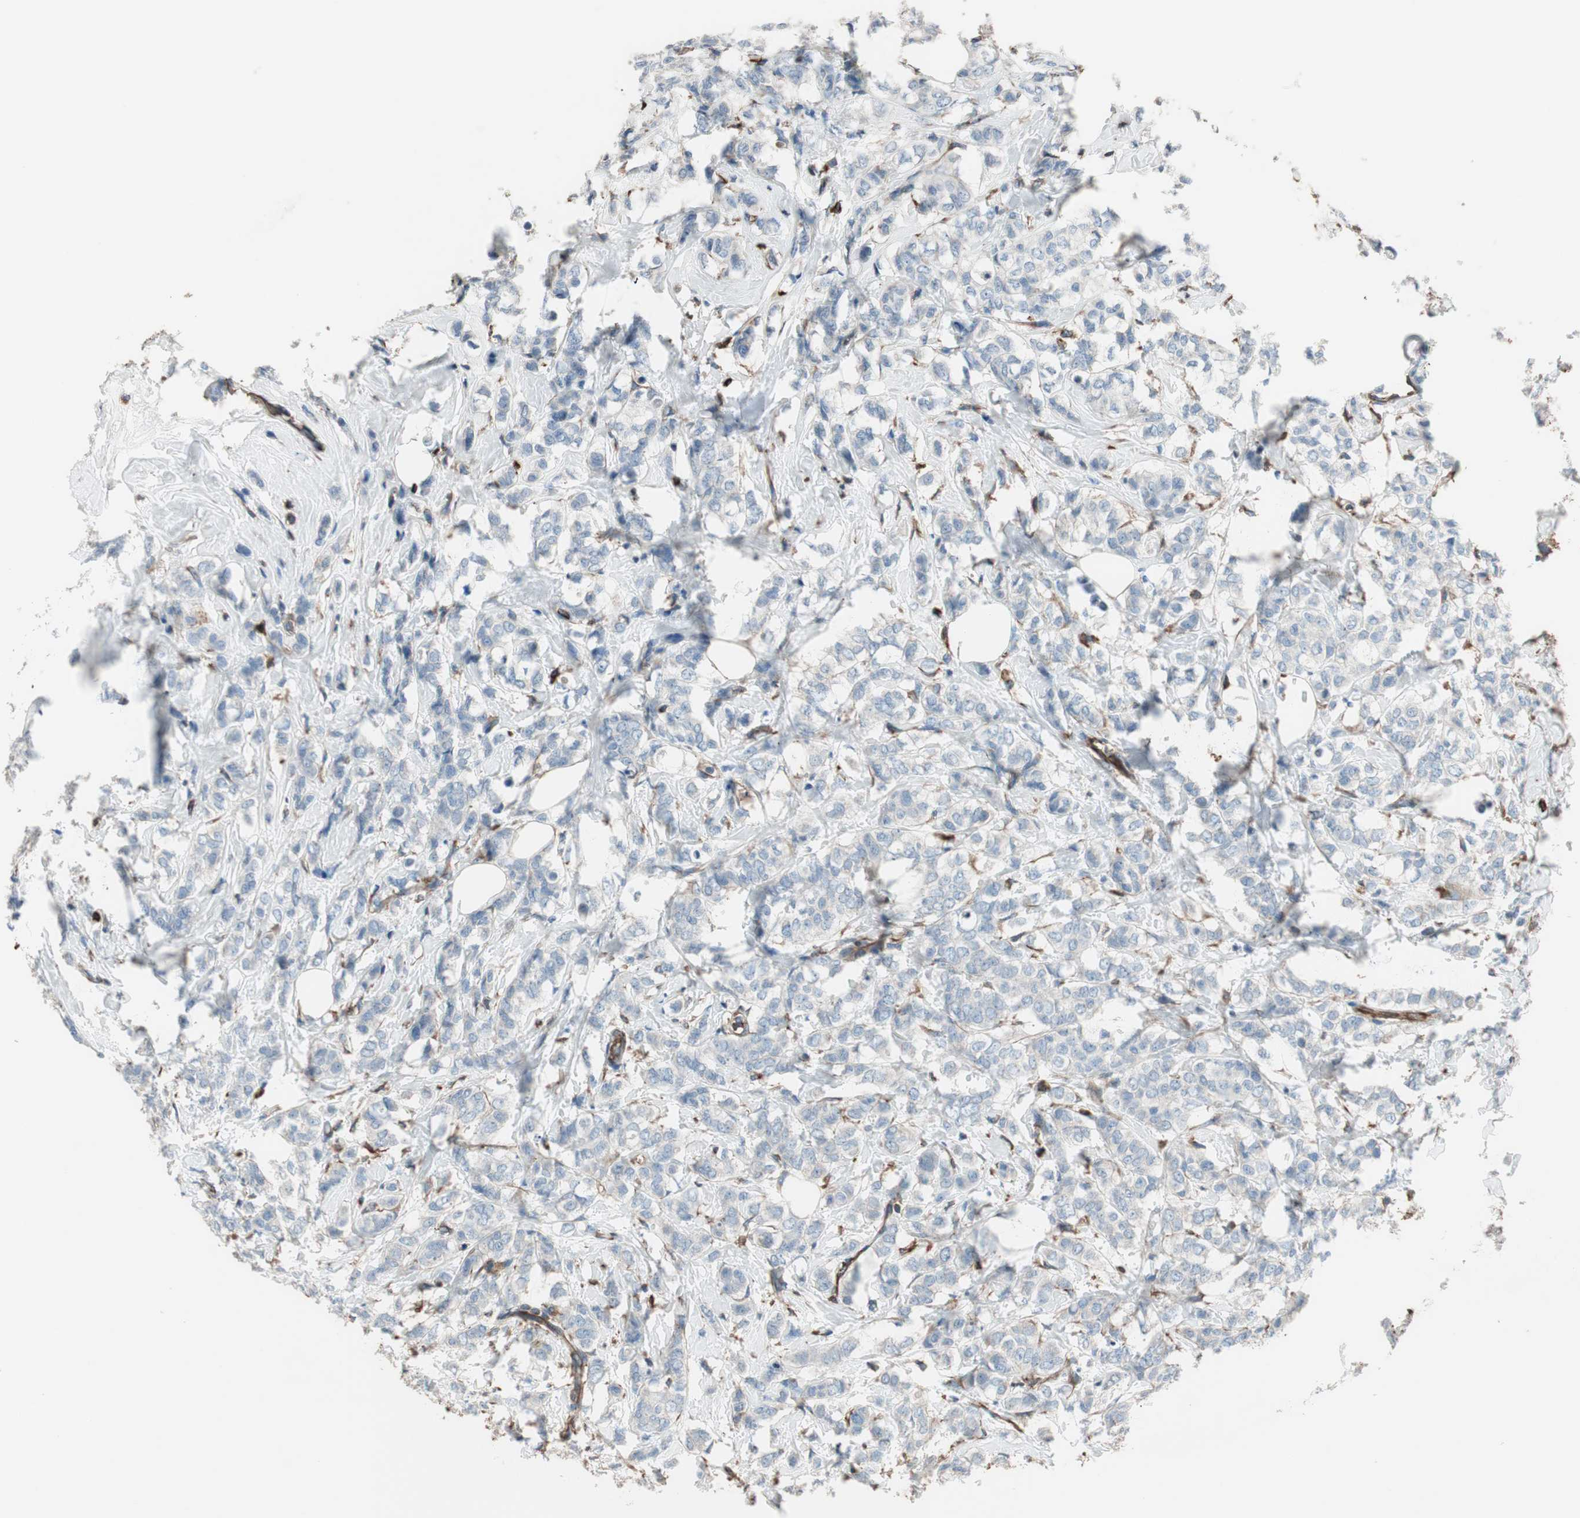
{"staining": {"intensity": "negative", "quantity": "none", "location": "none"}, "tissue": "breast cancer", "cell_type": "Tumor cells", "image_type": "cancer", "snomed": [{"axis": "morphology", "description": "Lobular carcinoma"}, {"axis": "topography", "description": "Breast"}], "caption": "Tumor cells show no significant positivity in lobular carcinoma (breast).", "gene": "SRCIN1", "patient": {"sex": "female", "age": 60}}